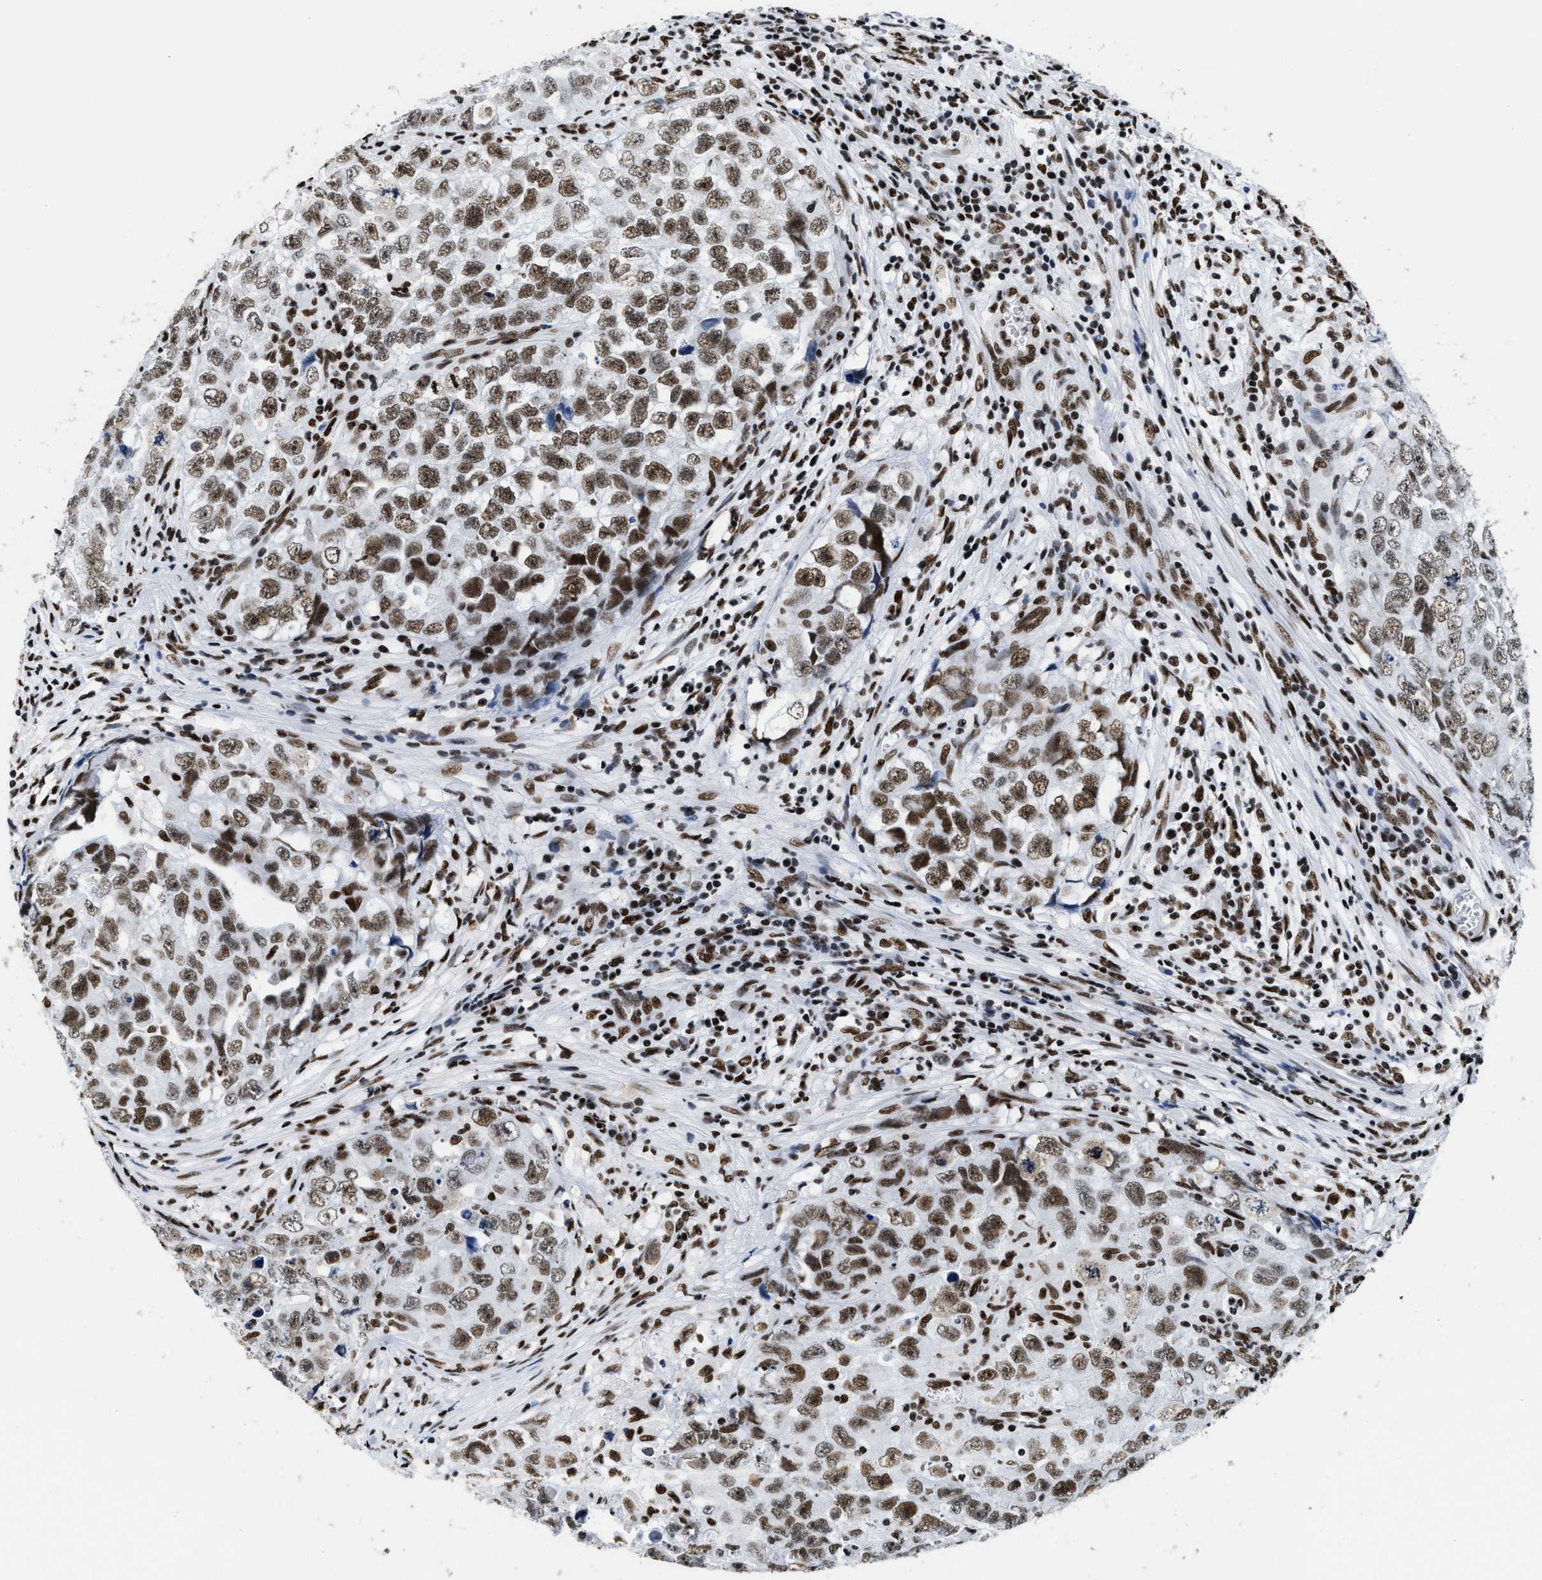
{"staining": {"intensity": "moderate", "quantity": ">75%", "location": "nuclear"}, "tissue": "testis cancer", "cell_type": "Tumor cells", "image_type": "cancer", "snomed": [{"axis": "morphology", "description": "Seminoma, NOS"}, {"axis": "morphology", "description": "Carcinoma, Embryonal, NOS"}, {"axis": "topography", "description": "Testis"}], "caption": "Protein positivity by immunohistochemistry (IHC) displays moderate nuclear positivity in about >75% of tumor cells in testis cancer.", "gene": "SMARCC2", "patient": {"sex": "male", "age": 43}}